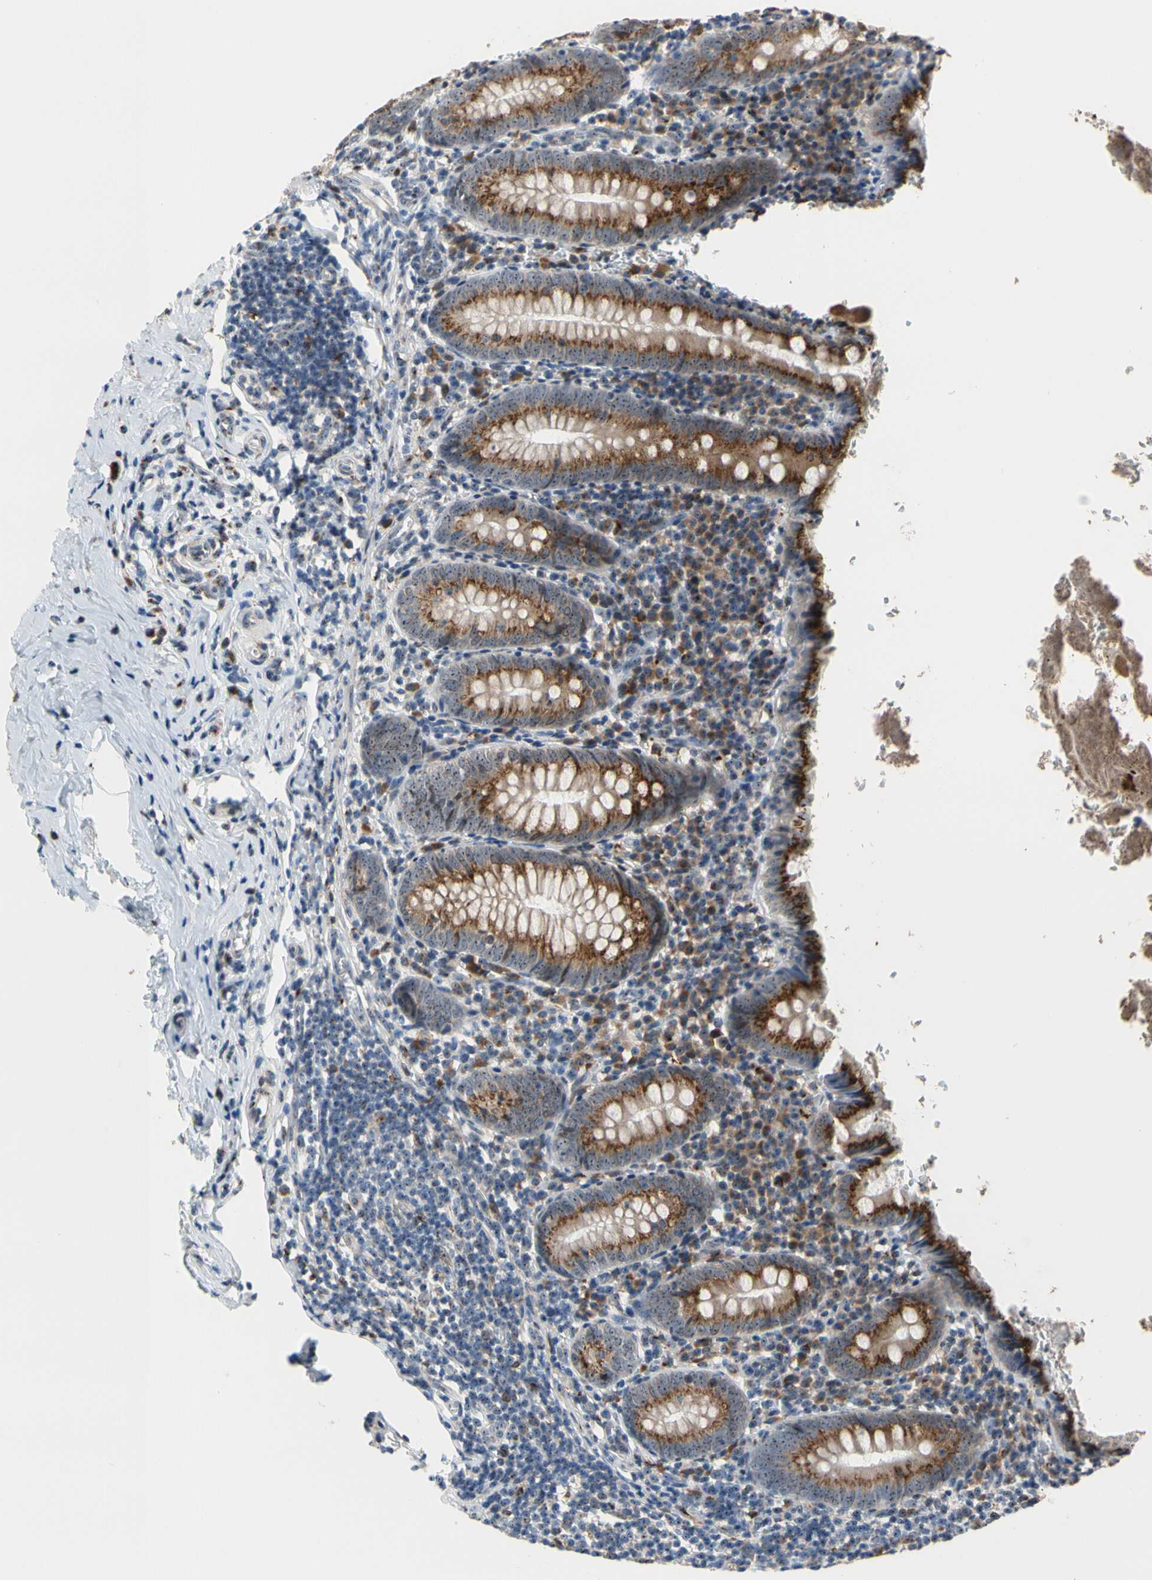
{"staining": {"intensity": "moderate", "quantity": ">75%", "location": "cytoplasmic/membranous"}, "tissue": "appendix", "cell_type": "Glandular cells", "image_type": "normal", "snomed": [{"axis": "morphology", "description": "Normal tissue, NOS"}, {"axis": "topography", "description": "Appendix"}], "caption": "Immunohistochemistry (IHC) of unremarkable human appendix demonstrates medium levels of moderate cytoplasmic/membranous staining in about >75% of glandular cells.", "gene": "TMED7", "patient": {"sex": "female", "age": 10}}